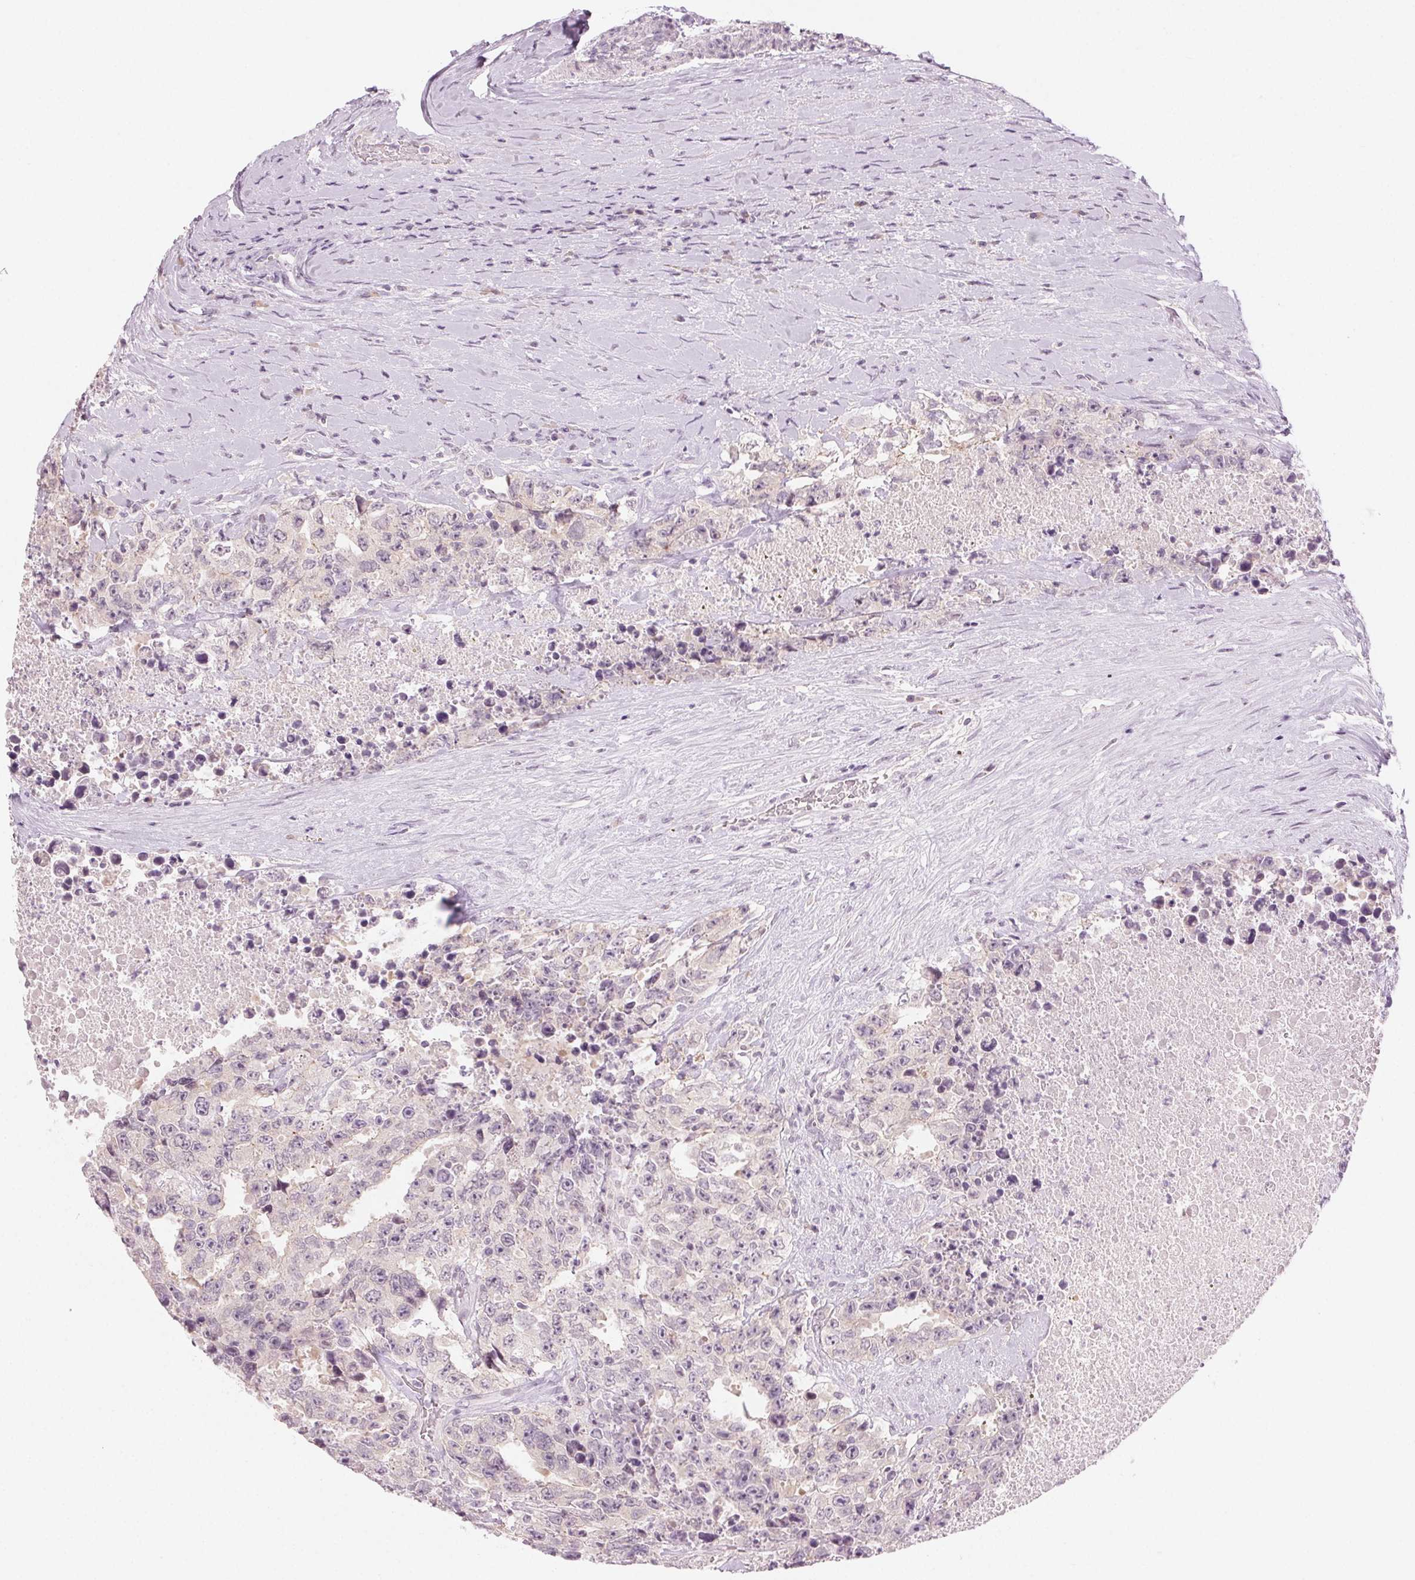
{"staining": {"intensity": "weak", "quantity": "<25%", "location": "cytoplasmic/membranous"}, "tissue": "testis cancer", "cell_type": "Tumor cells", "image_type": "cancer", "snomed": [{"axis": "morphology", "description": "Carcinoma, Embryonal, NOS"}, {"axis": "topography", "description": "Testis"}], "caption": "An immunohistochemistry (IHC) histopathology image of testis cancer (embryonal carcinoma) is shown. There is no staining in tumor cells of testis cancer (embryonal carcinoma).", "gene": "HSF5", "patient": {"sex": "male", "age": 24}}